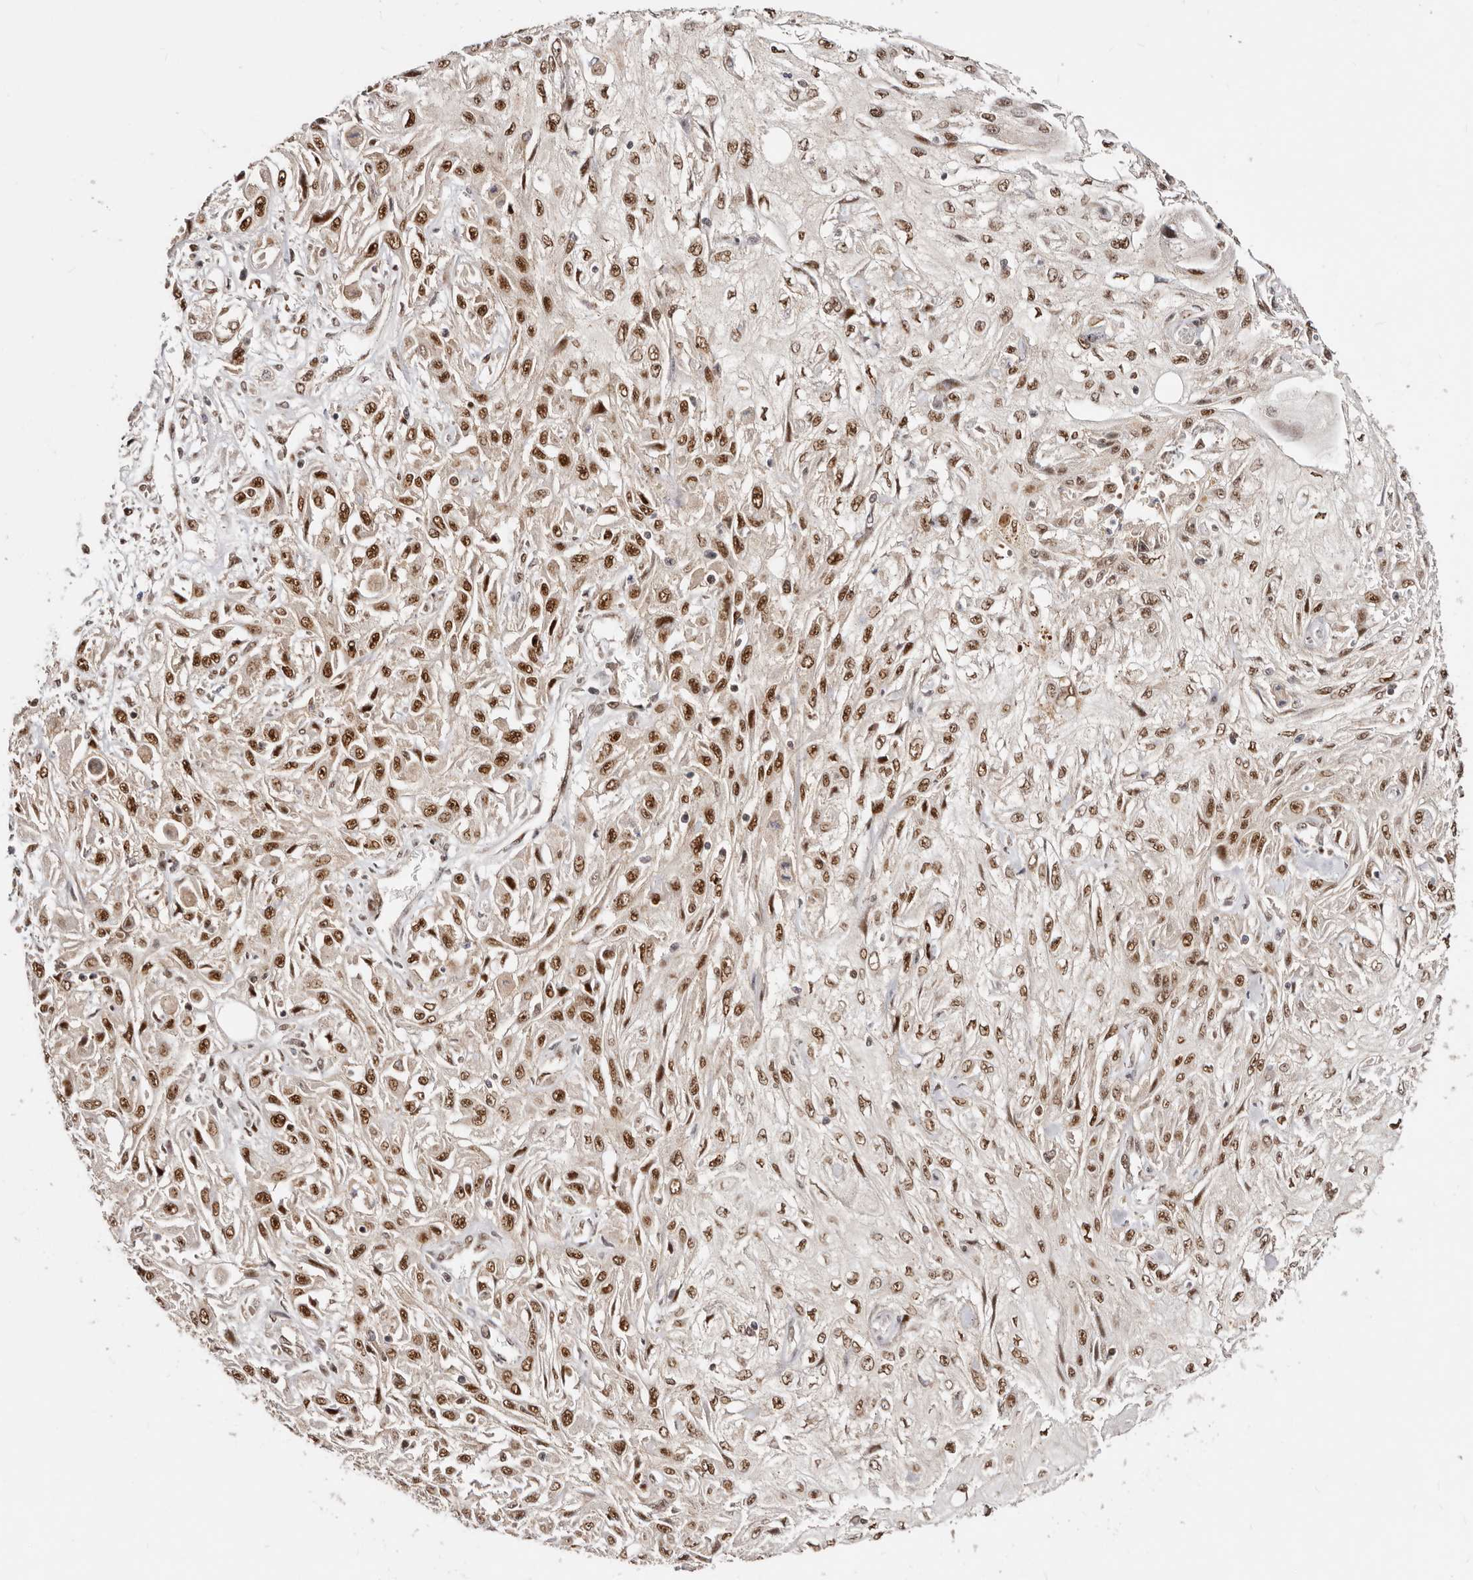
{"staining": {"intensity": "strong", "quantity": ">75%", "location": "nuclear"}, "tissue": "skin cancer", "cell_type": "Tumor cells", "image_type": "cancer", "snomed": [{"axis": "morphology", "description": "Squamous cell carcinoma, NOS"}, {"axis": "morphology", "description": "Squamous cell carcinoma, metastatic, NOS"}, {"axis": "topography", "description": "Skin"}, {"axis": "topography", "description": "Lymph node"}], "caption": "Immunohistochemistry (DAB) staining of skin metastatic squamous cell carcinoma shows strong nuclear protein positivity in approximately >75% of tumor cells. The staining was performed using DAB to visualize the protein expression in brown, while the nuclei were stained in blue with hematoxylin (Magnification: 20x).", "gene": "SEC14L1", "patient": {"sex": "male", "age": 75}}